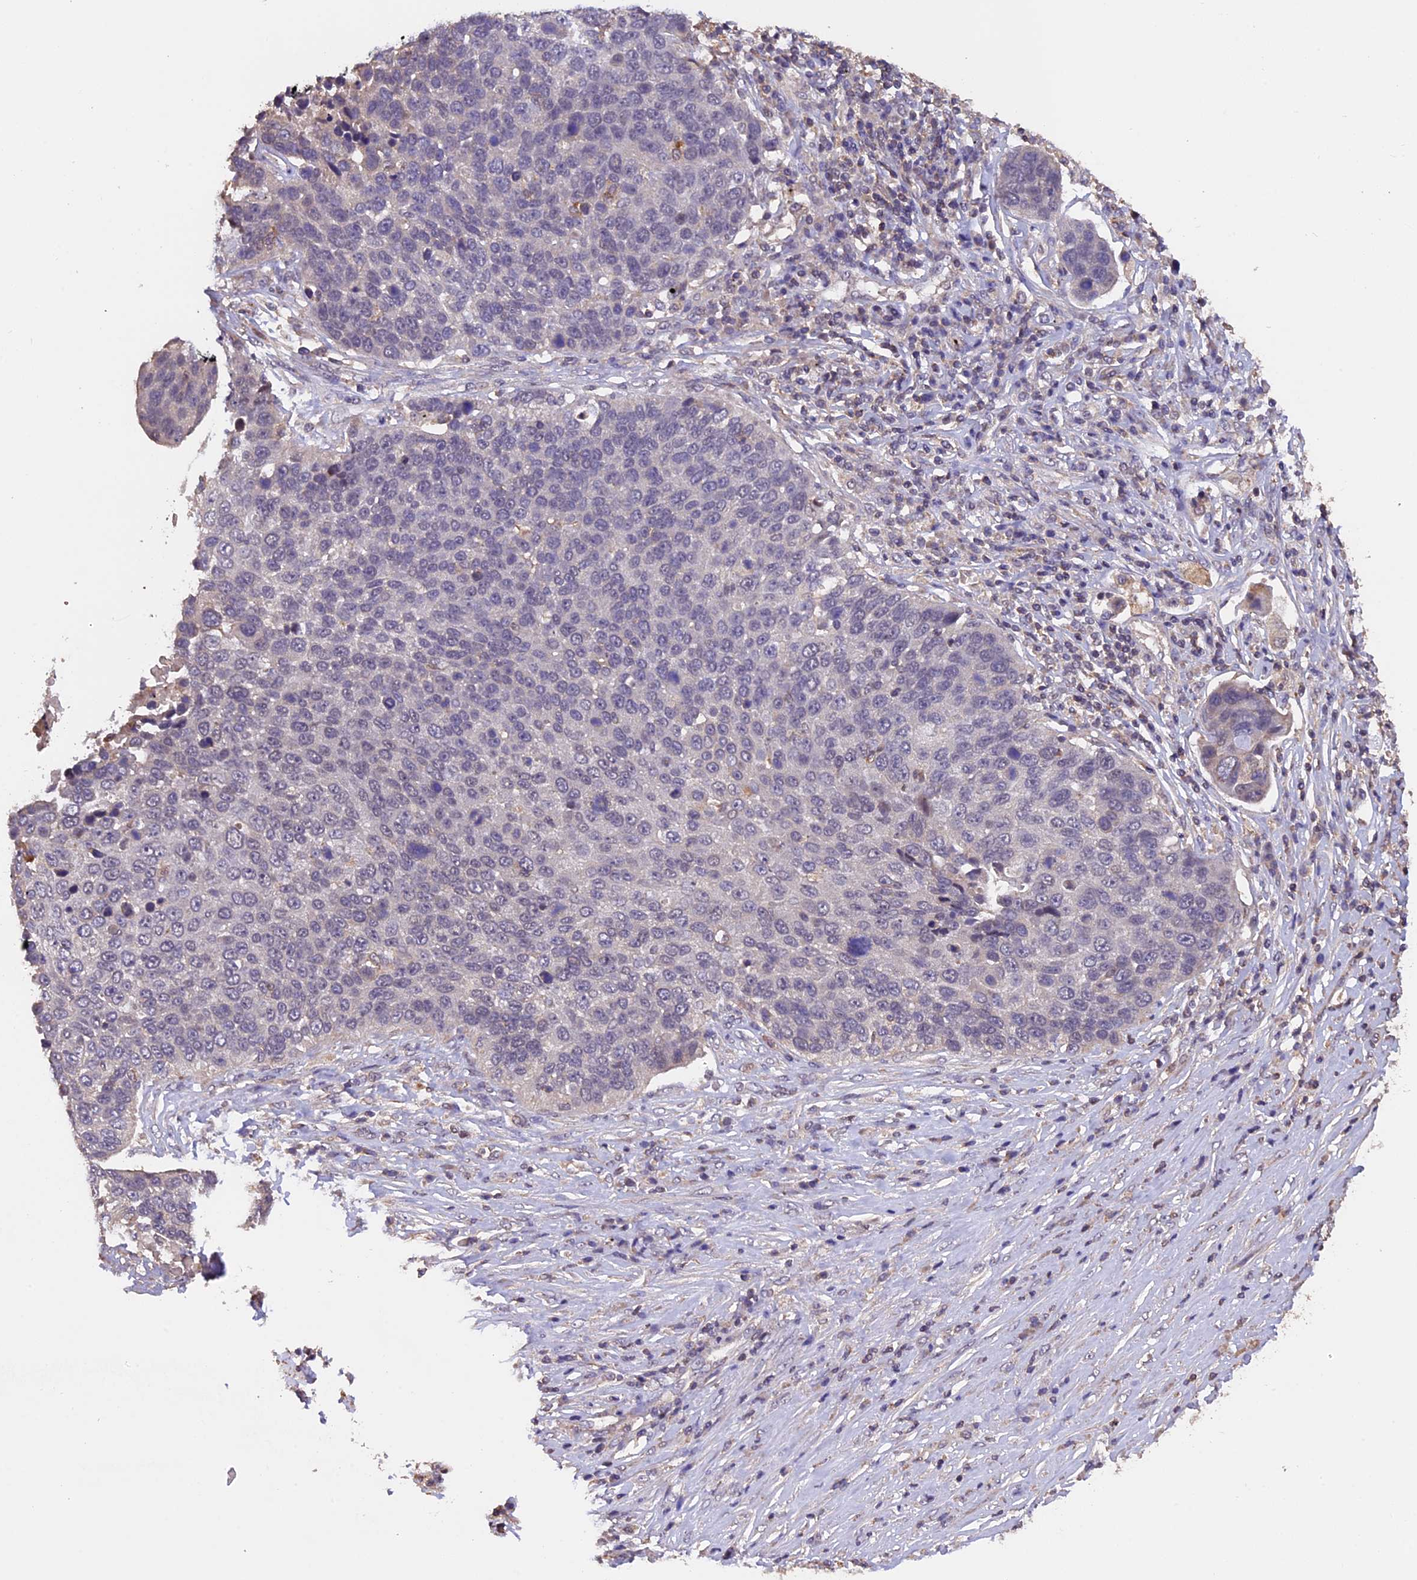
{"staining": {"intensity": "negative", "quantity": "none", "location": "none"}, "tissue": "lung cancer", "cell_type": "Tumor cells", "image_type": "cancer", "snomed": [{"axis": "morphology", "description": "Squamous cell carcinoma, NOS"}, {"axis": "topography", "description": "Lung"}], "caption": "Tumor cells are negative for brown protein staining in lung squamous cell carcinoma.", "gene": "PKD2L2", "patient": {"sex": "male", "age": 66}}